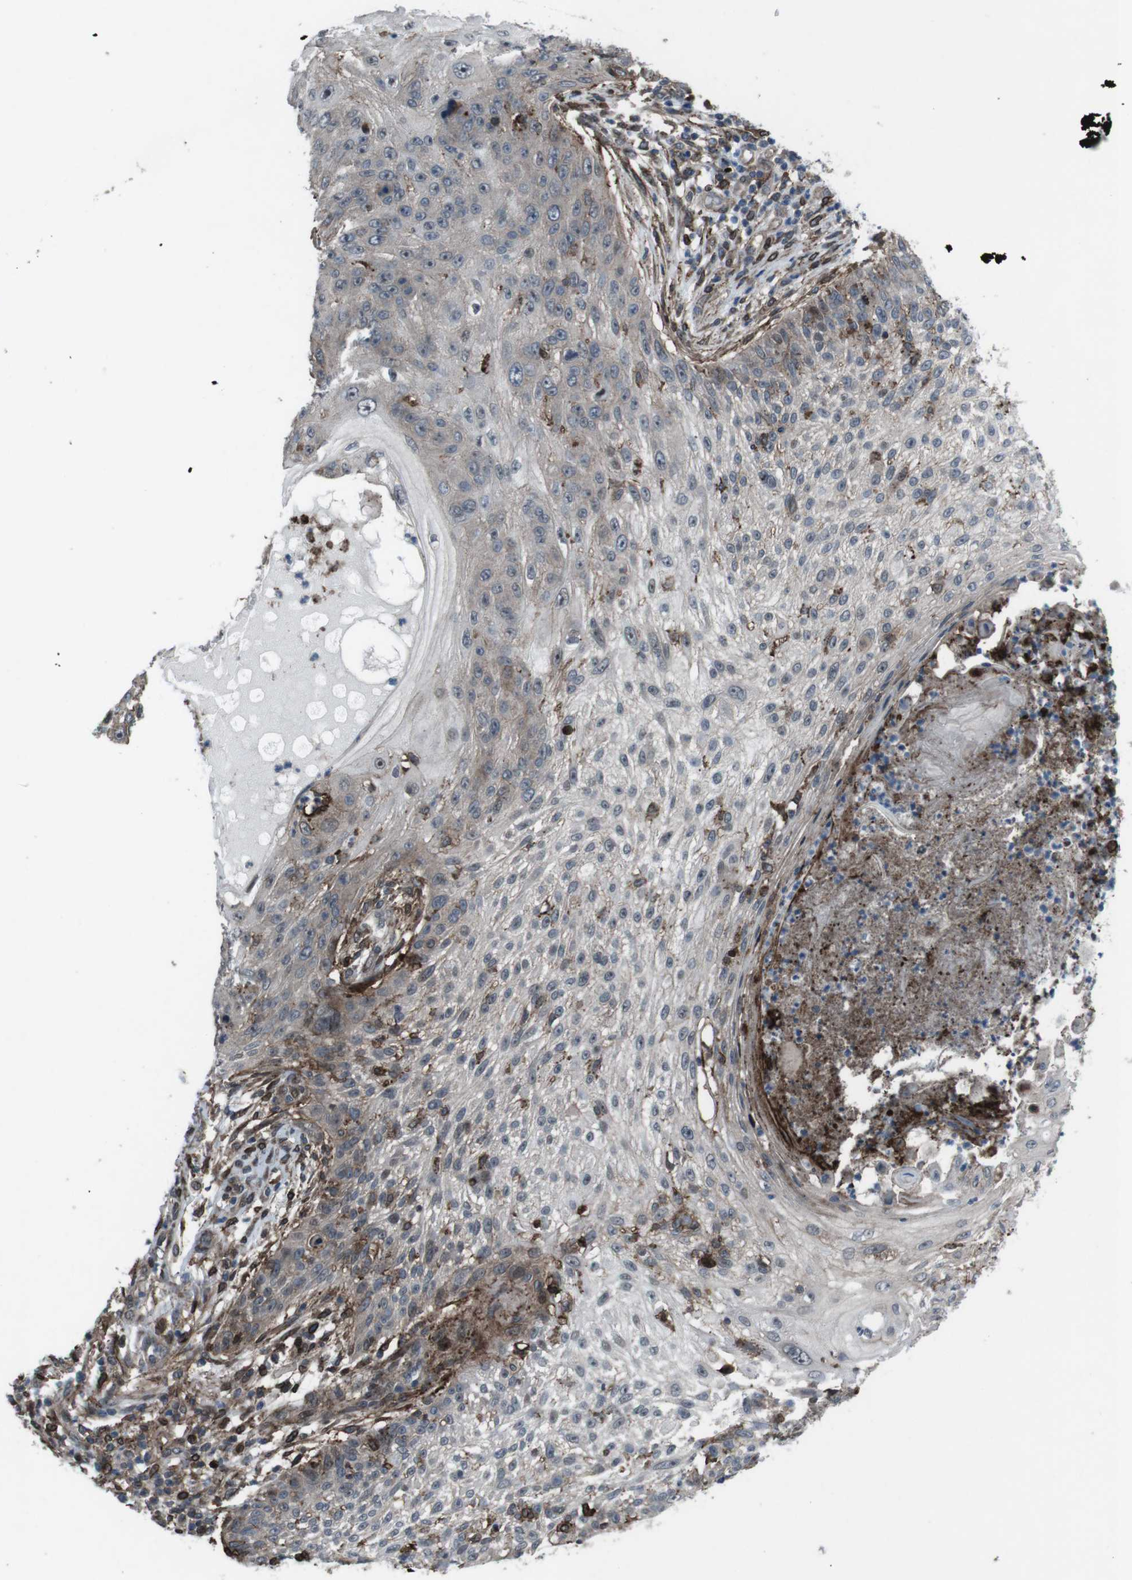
{"staining": {"intensity": "moderate", "quantity": "25%-75%", "location": "cytoplasmic/membranous"}, "tissue": "skin cancer", "cell_type": "Tumor cells", "image_type": "cancer", "snomed": [{"axis": "morphology", "description": "Squamous cell carcinoma, NOS"}, {"axis": "topography", "description": "Skin"}], "caption": "The image exhibits staining of squamous cell carcinoma (skin), revealing moderate cytoplasmic/membranous protein positivity (brown color) within tumor cells. Nuclei are stained in blue.", "gene": "GDF10", "patient": {"sex": "female", "age": 80}}